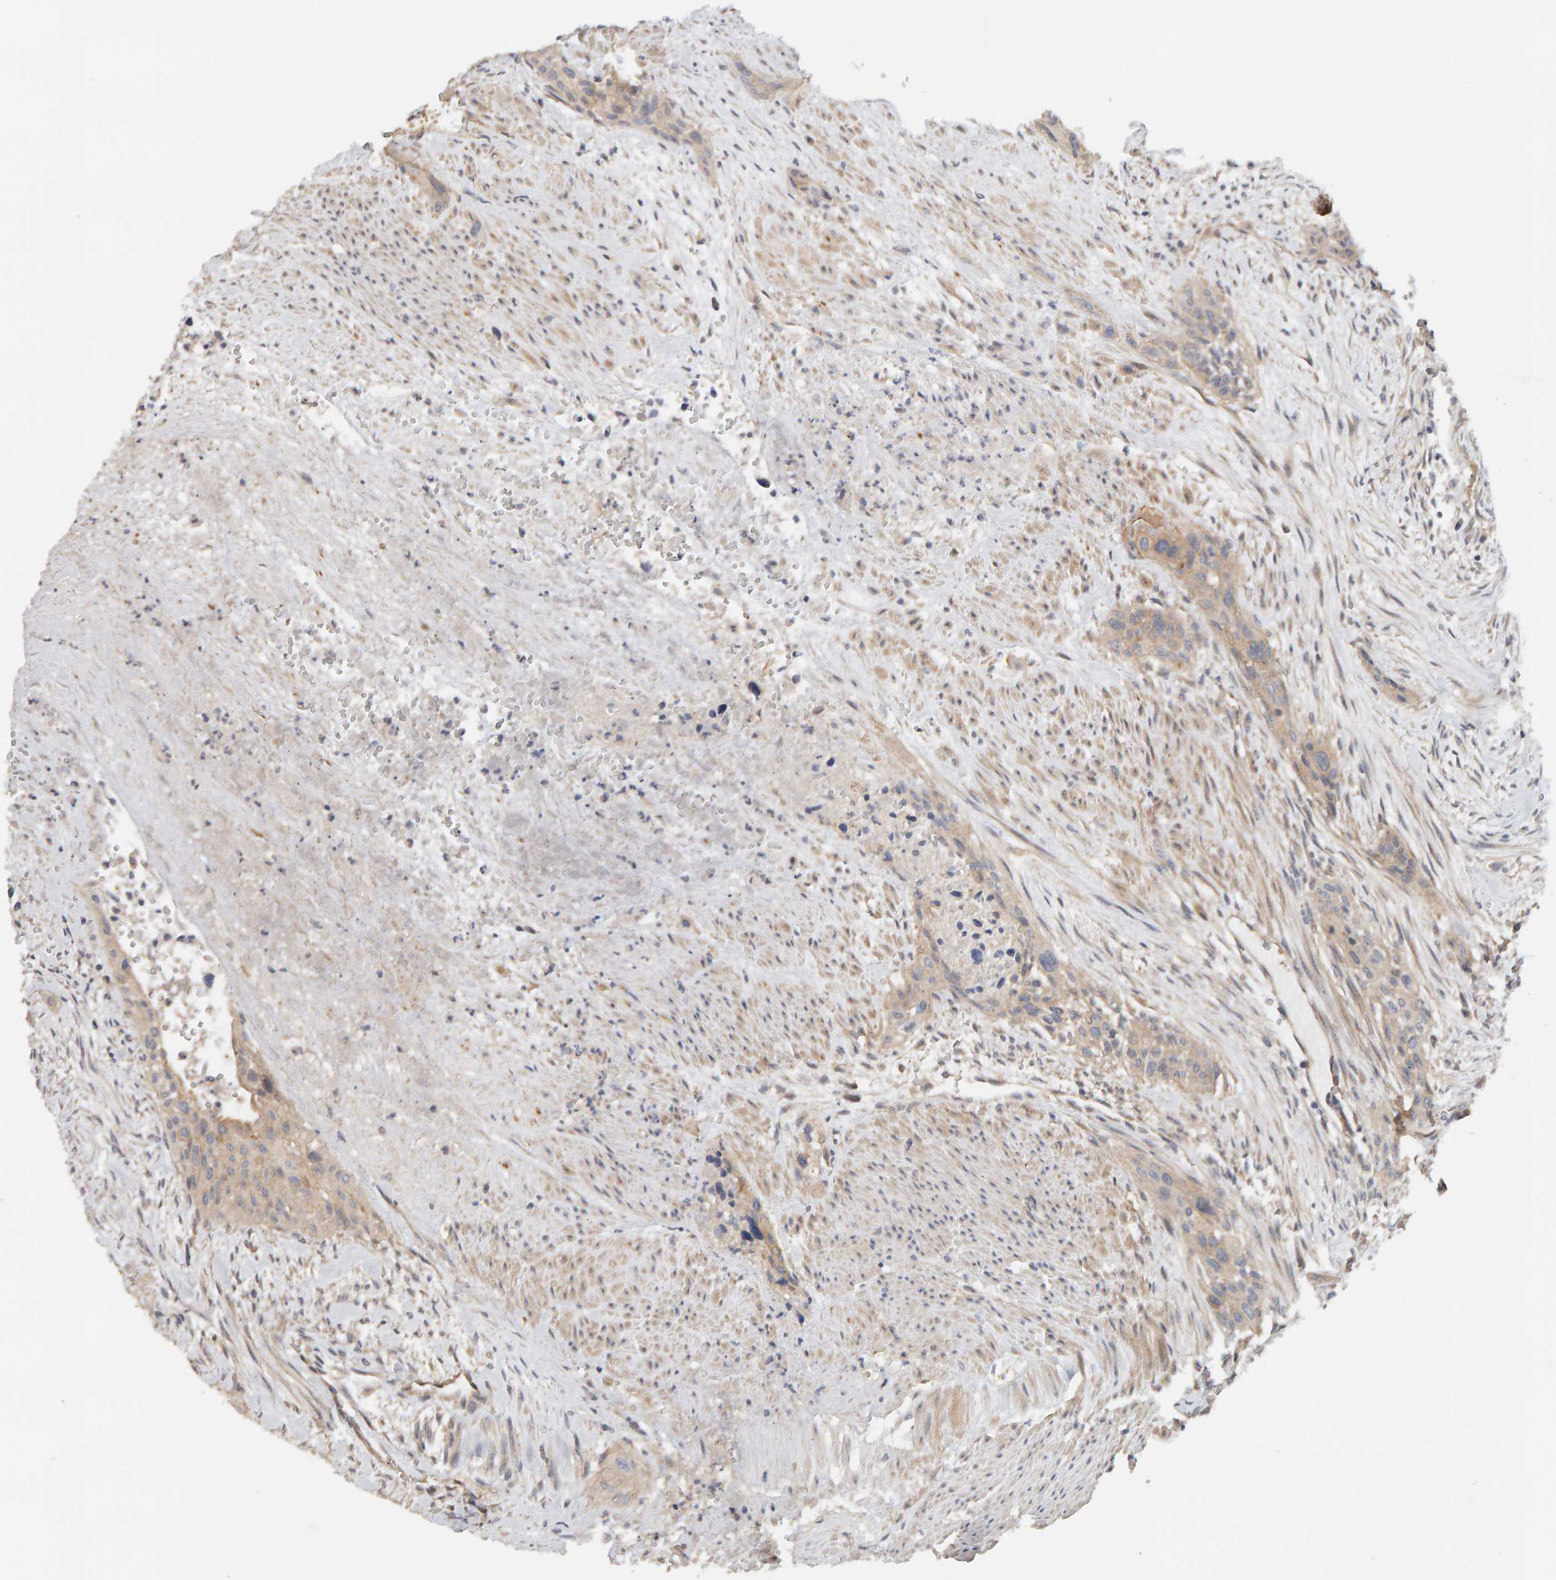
{"staining": {"intensity": "weak", "quantity": ">75%", "location": "cytoplasmic/membranous"}, "tissue": "urothelial cancer", "cell_type": "Tumor cells", "image_type": "cancer", "snomed": [{"axis": "morphology", "description": "Urothelial carcinoma, High grade"}, {"axis": "topography", "description": "Urinary bladder"}], "caption": "About >75% of tumor cells in urothelial cancer display weak cytoplasmic/membranous protein positivity as visualized by brown immunohistochemical staining.", "gene": "PPP1R16A", "patient": {"sex": "male", "age": 35}}